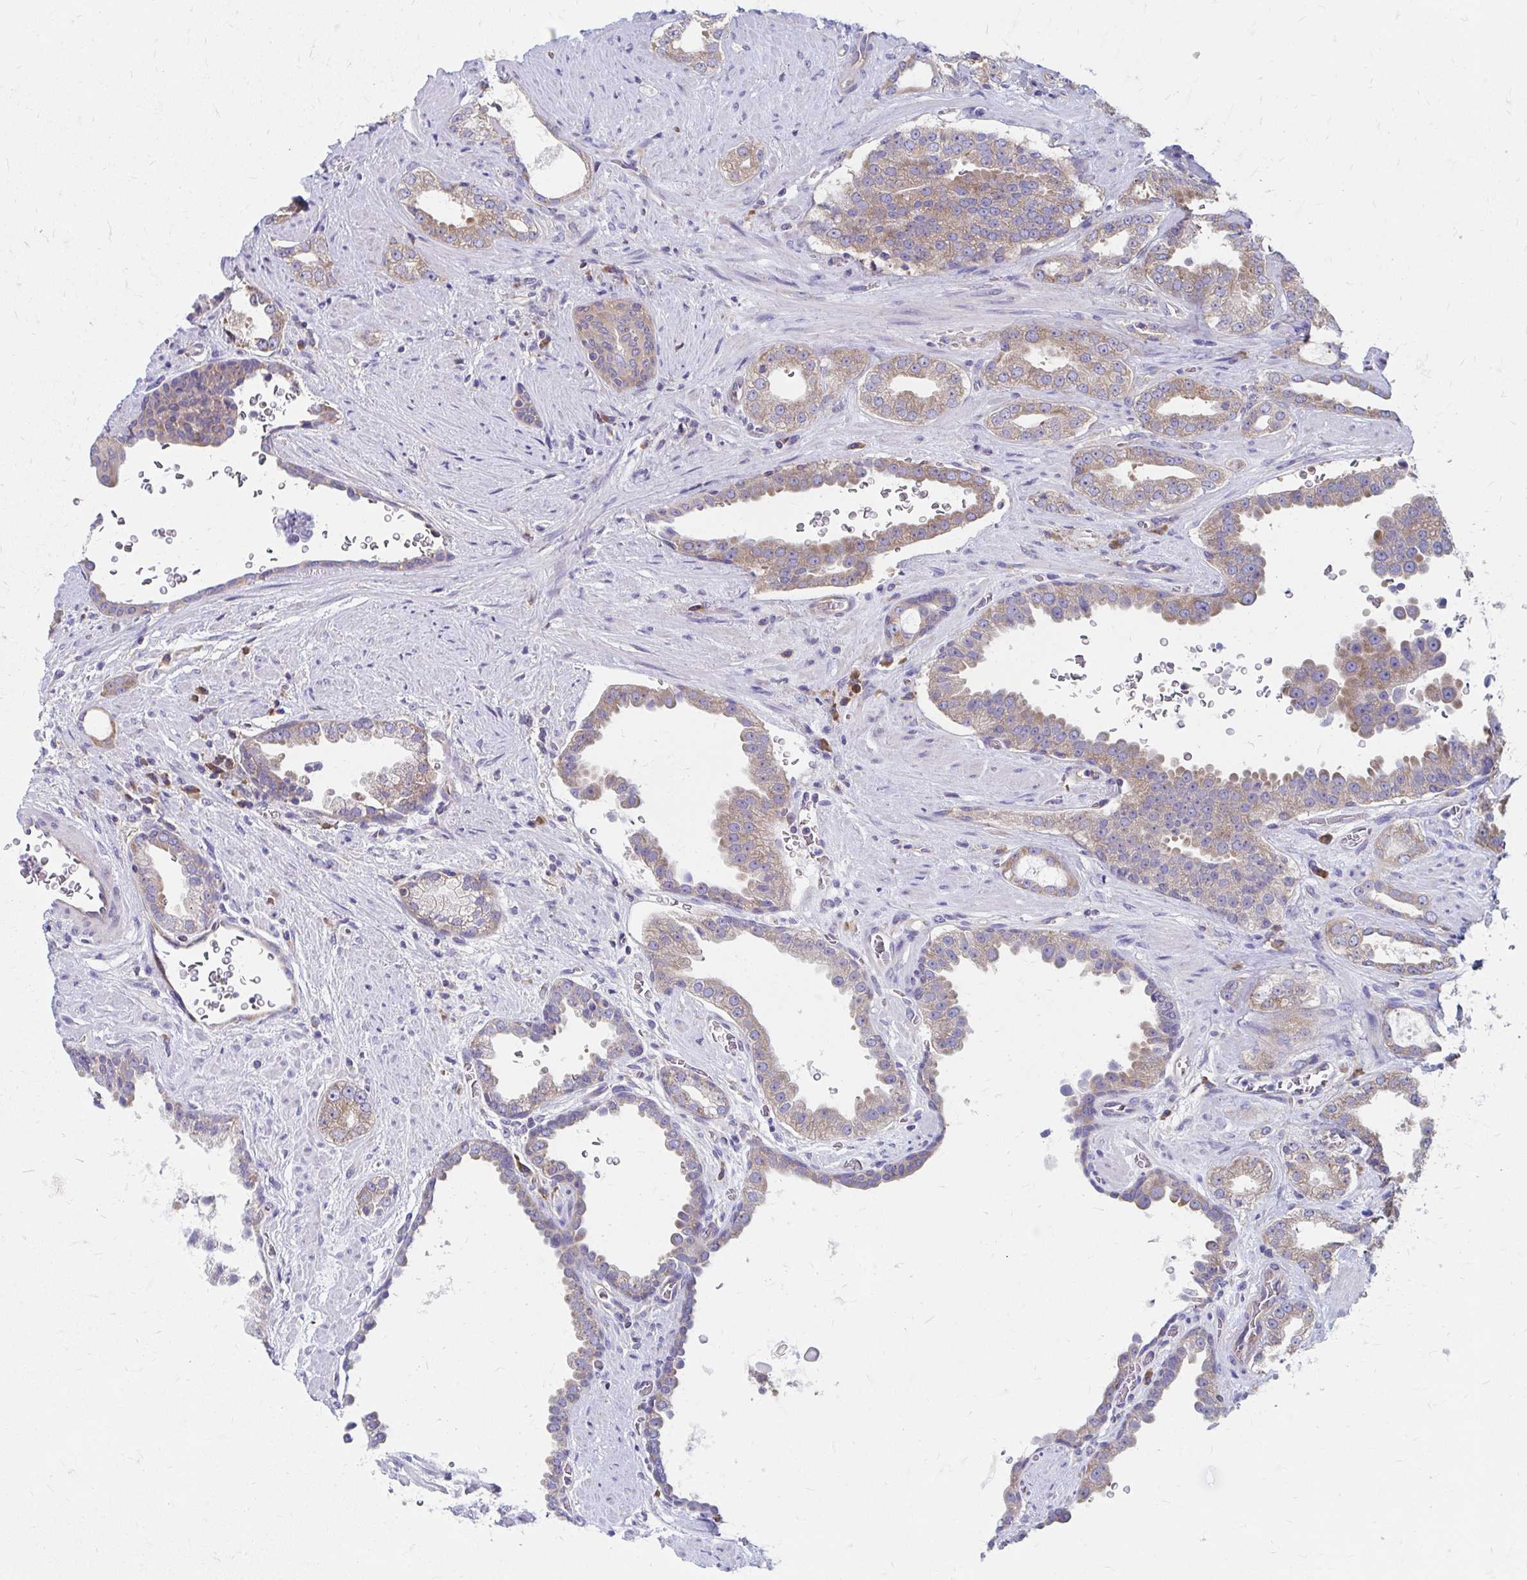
{"staining": {"intensity": "weak", "quantity": ">75%", "location": "cytoplasmic/membranous"}, "tissue": "prostate cancer", "cell_type": "Tumor cells", "image_type": "cancer", "snomed": [{"axis": "morphology", "description": "Adenocarcinoma, Low grade"}, {"axis": "topography", "description": "Prostate"}], "caption": "Human prostate cancer stained for a protein (brown) exhibits weak cytoplasmic/membranous positive staining in about >75% of tumor cells.", "gene": "RPL27A", "patient": {"sex": "male", "age": 67}}